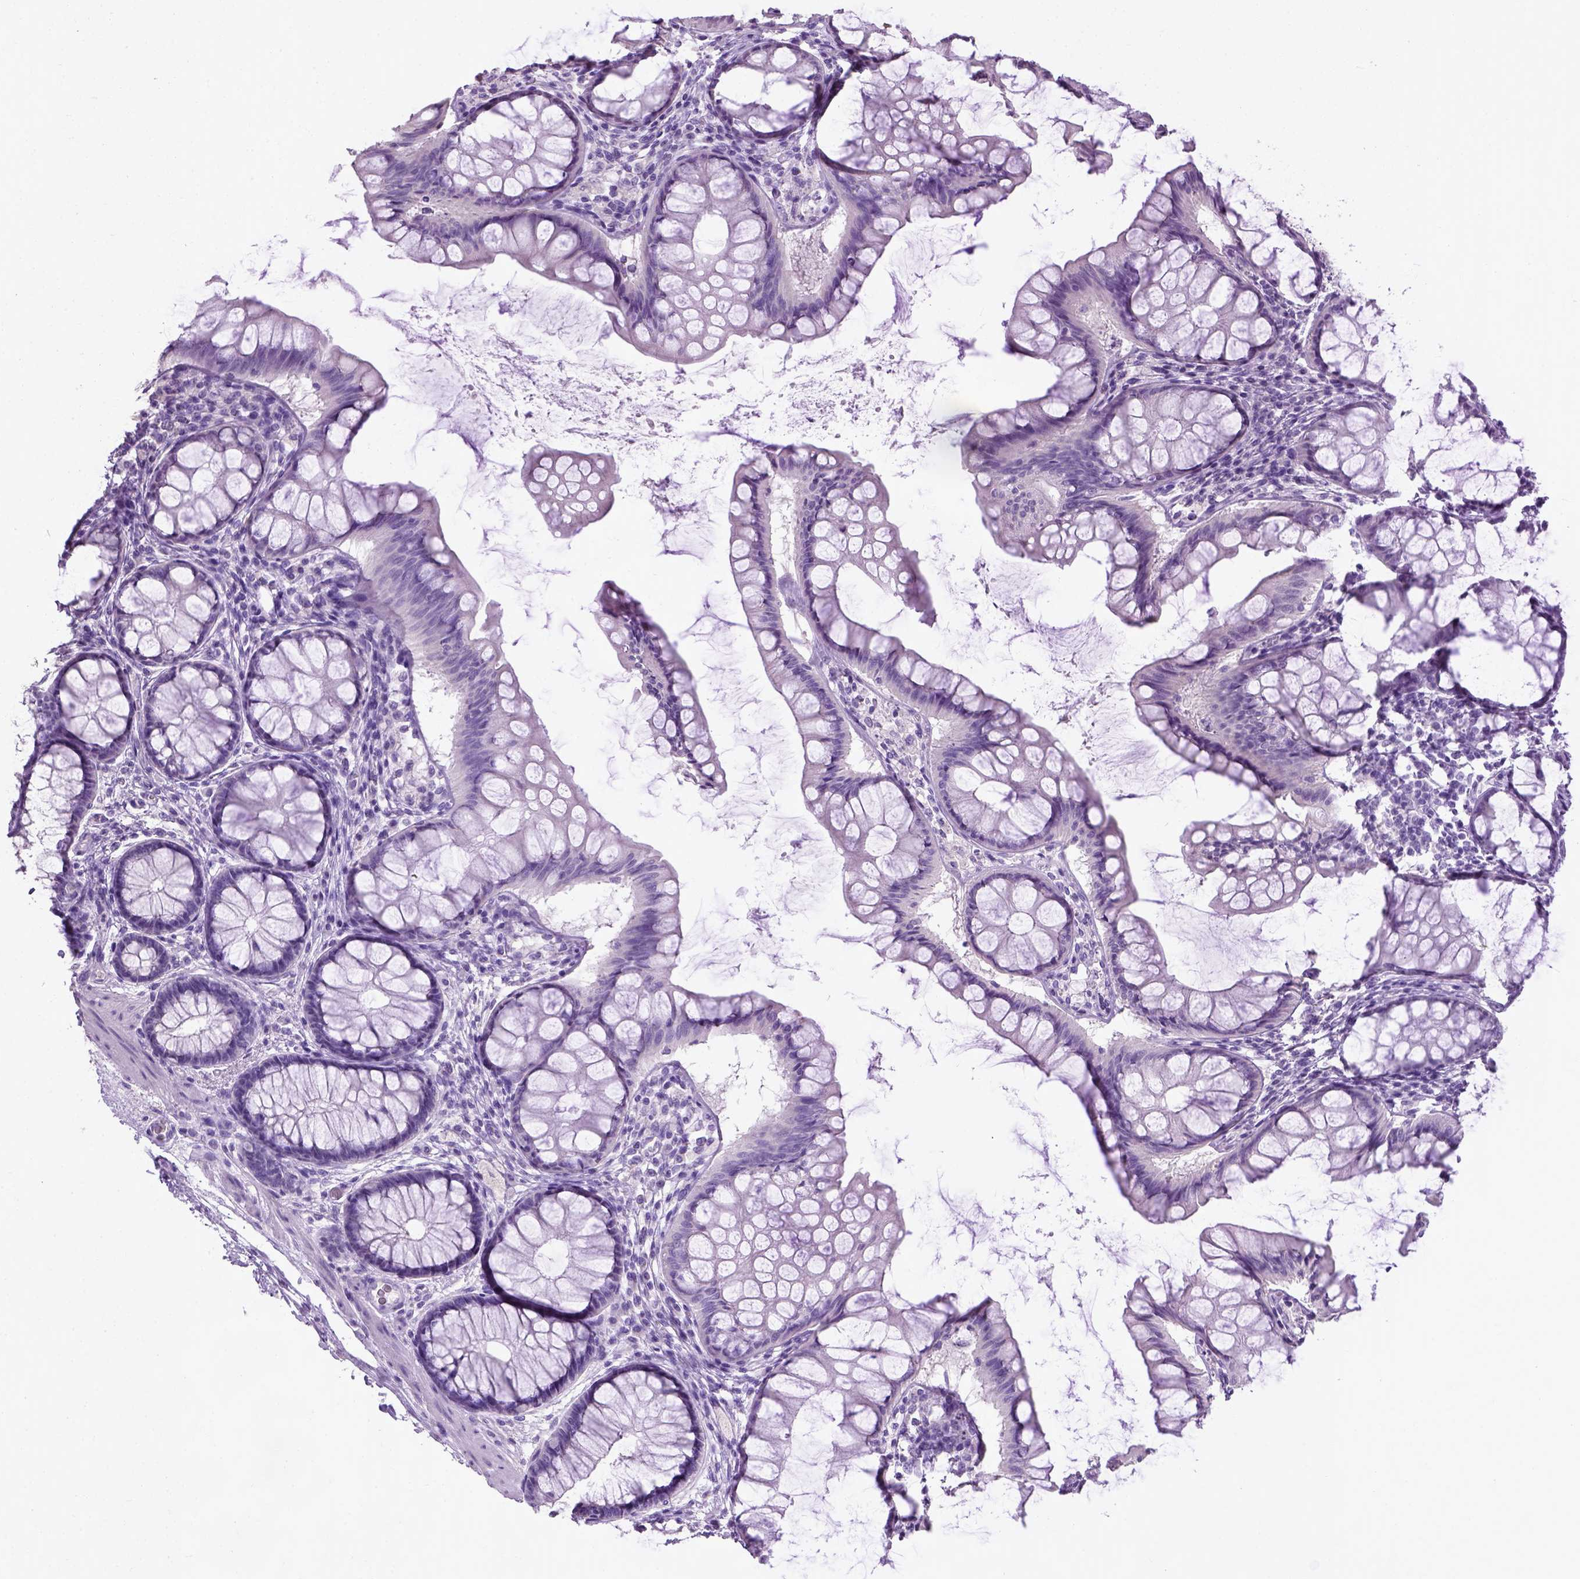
{"staining": {"intensity": "negative", "quantity": "none", "location": "none"}, "tissue": "colon", "cell_type": "Endothelial cells", "image_type": "normal", "snomed": [{"axis": "morphology", "description": "Normal tissue, NOS"}, {"axis": "topography", "description": "Colon"}], "caption": "IHC micrograph of normal colon: human colon stained with DAB shows no significant protein expression in endothelial cells.", "gene": "CYP24A1", "patient": {"sex": "female", "age": 65}}